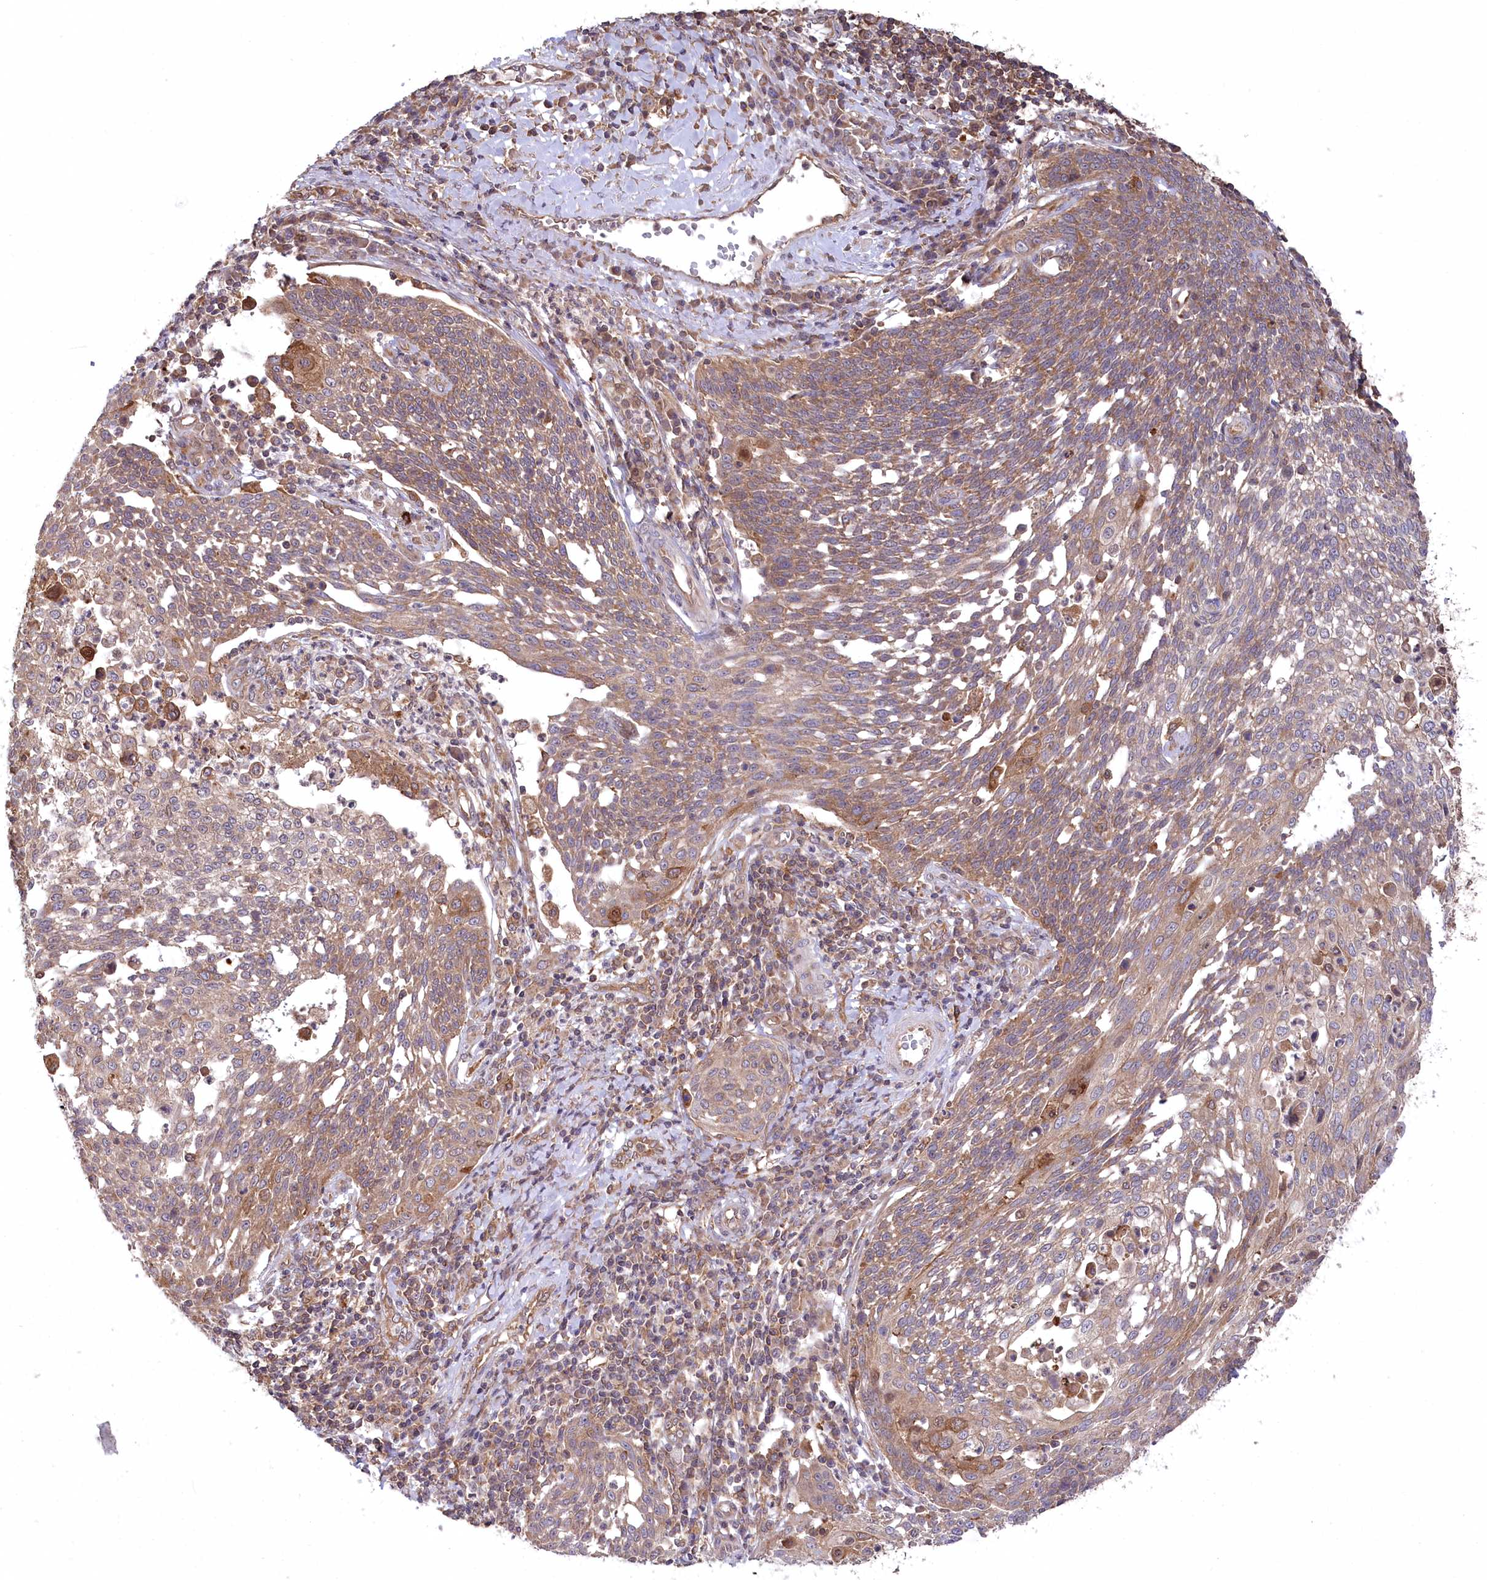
{"staining": {"intensity": "moderate", "quantity": "25%-75%", "location": "cytoplasmic/membranous"}, "tissue": "cervical cancer", "cell_type": "Tumor cells", "image_type": "cancer", "snomed": [{"axis": "morphology", "description": "Squamous cell carcinoma, NOS"}, {"axis": "topography", "description": "Cervix"}], "caption": "Protein expression analysis of squamous cell carcinoma (cervical) shows moderate cytoplasmic/membranous expression in approximately 25%-75% of tumor cells.", "gene": "PPP1R21", "patient": {"sex": "female", "age": 34}}